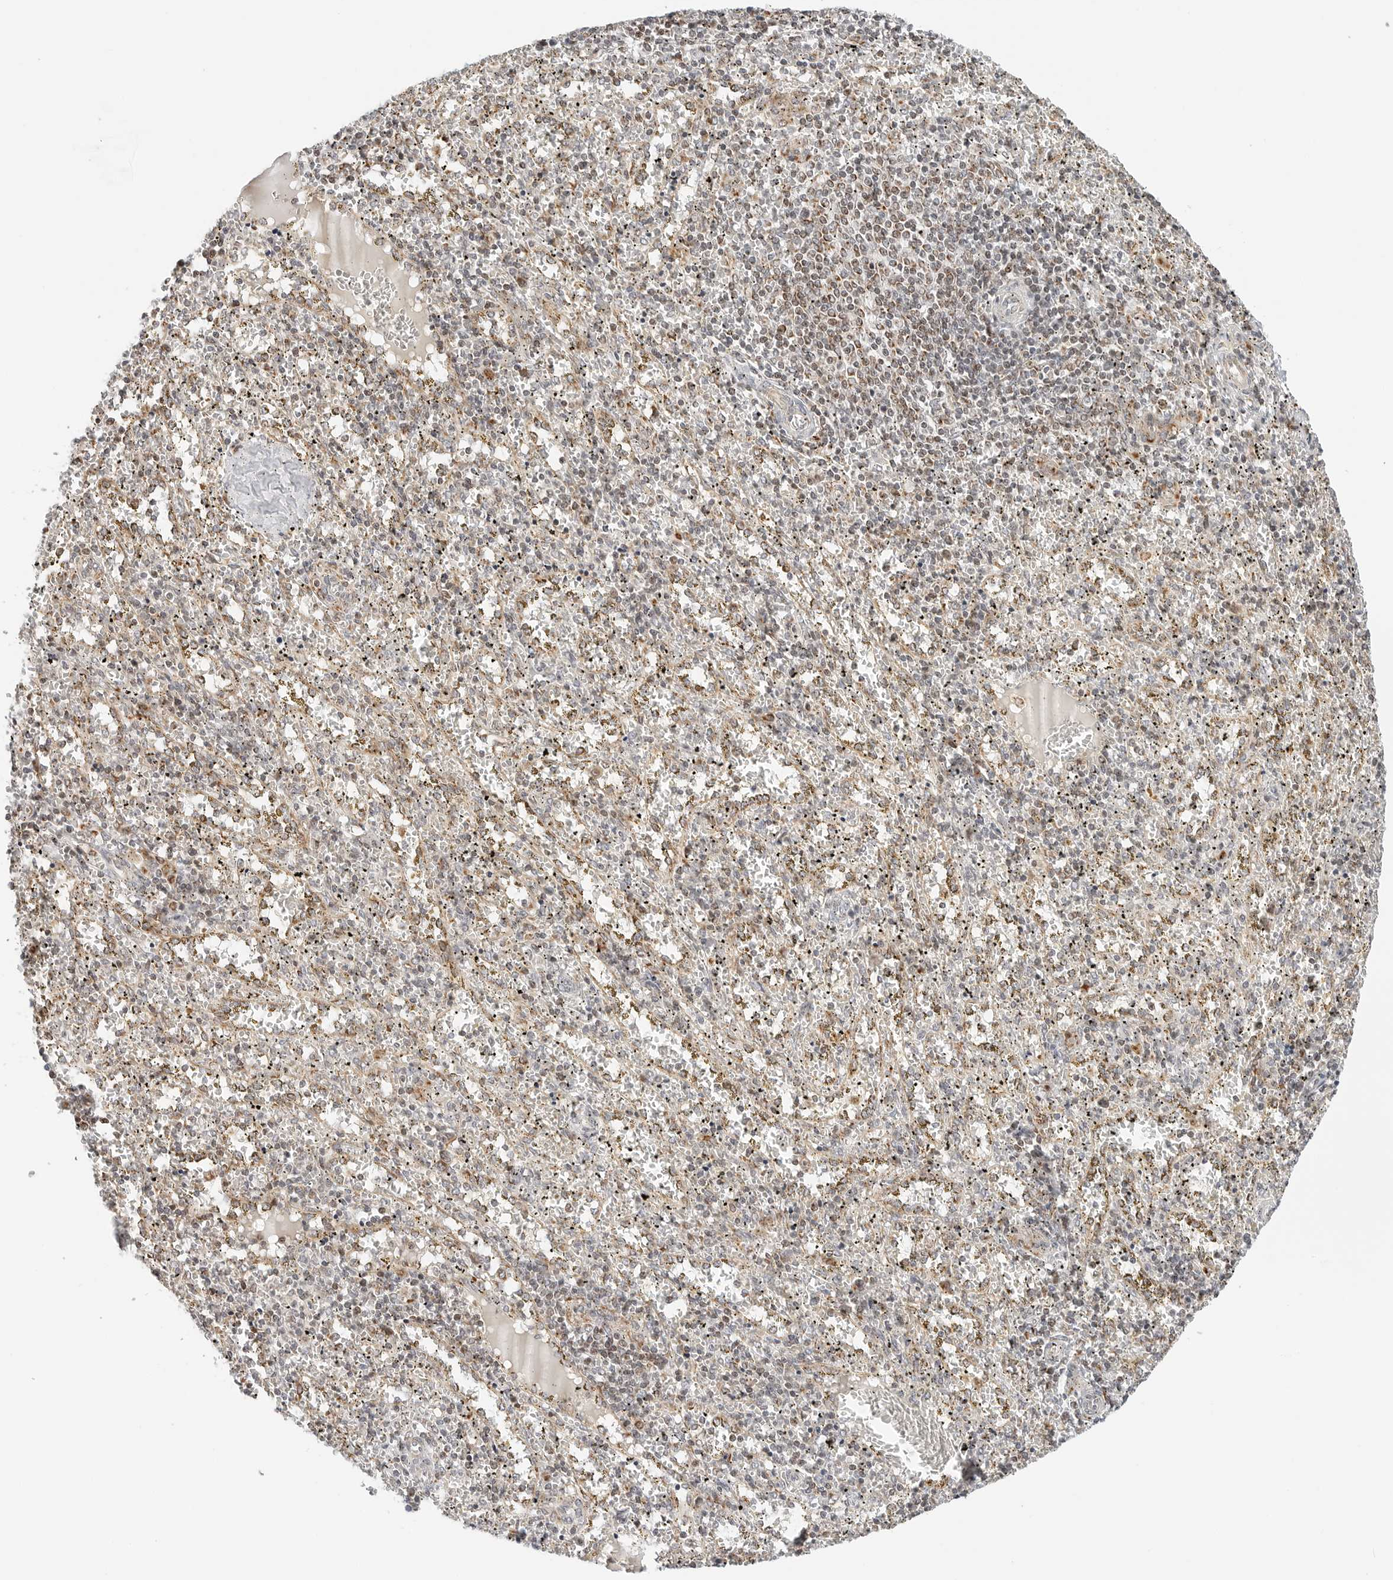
{"staining": {"intensity": "moderate", "quantity": "25%-75%", "location": "cytoplasmic/membranous"}, "tissue": "spleen", "cell_type": "Cells in red pulp", "image_type": "normal", "snomed": [{"axis": "morphology", "description": "Normal tissue, NOS"}, {"axis": "topography", "description": "Spleen"}], "caption": "Spleen stained with immunohistochemistry (IHC) demonstrates moderate cytoplasmic/membranous staining in approximately 25%-75% of cells in red pulp.", "gene": "DYRK4", "patient": {"sex": "male", "age": 11}}